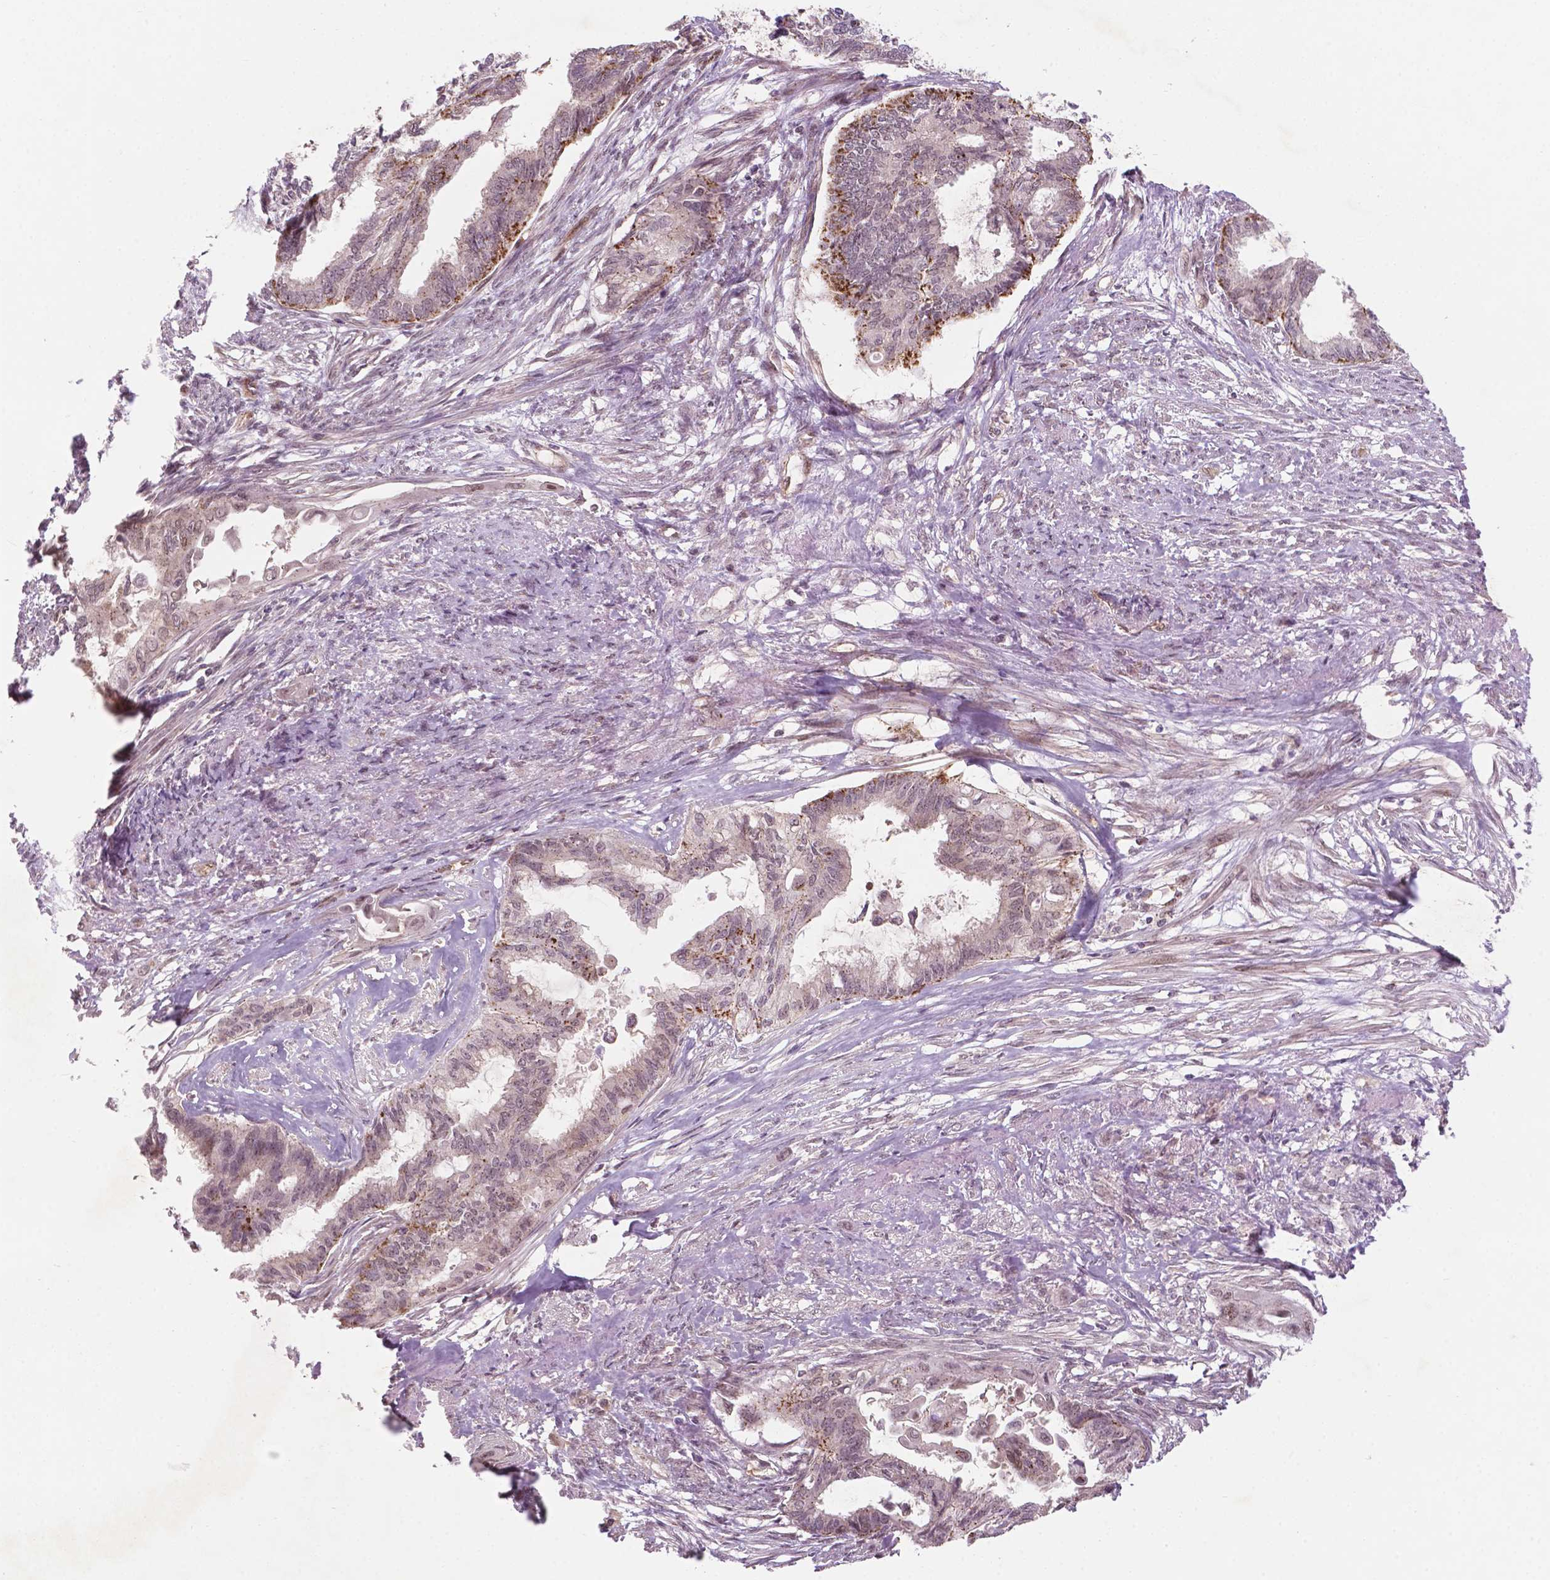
{"staining": {"intensity": "weak", "quantity": "<25%", "location": "nuclear"}, "tissue": "endometrial cancer", "cell_type": "Tumor cells", "image_type": "cancer", "snomed": [{"axis": "morphology", "description": "Adenocarcinoma, NOS"}, {"axis": "topography", "description": "Endometrium"}], "caption": "Immunohistochemistry of human endometrial cancer (adenocarcinoma) shows no expression in tumor cells. The staining is performed using DAB brown chromogen with nuclei counter-stained in using hematoxylin.", "gene": "NFAT5", "patient": {"sex": "female", "age": 86}}